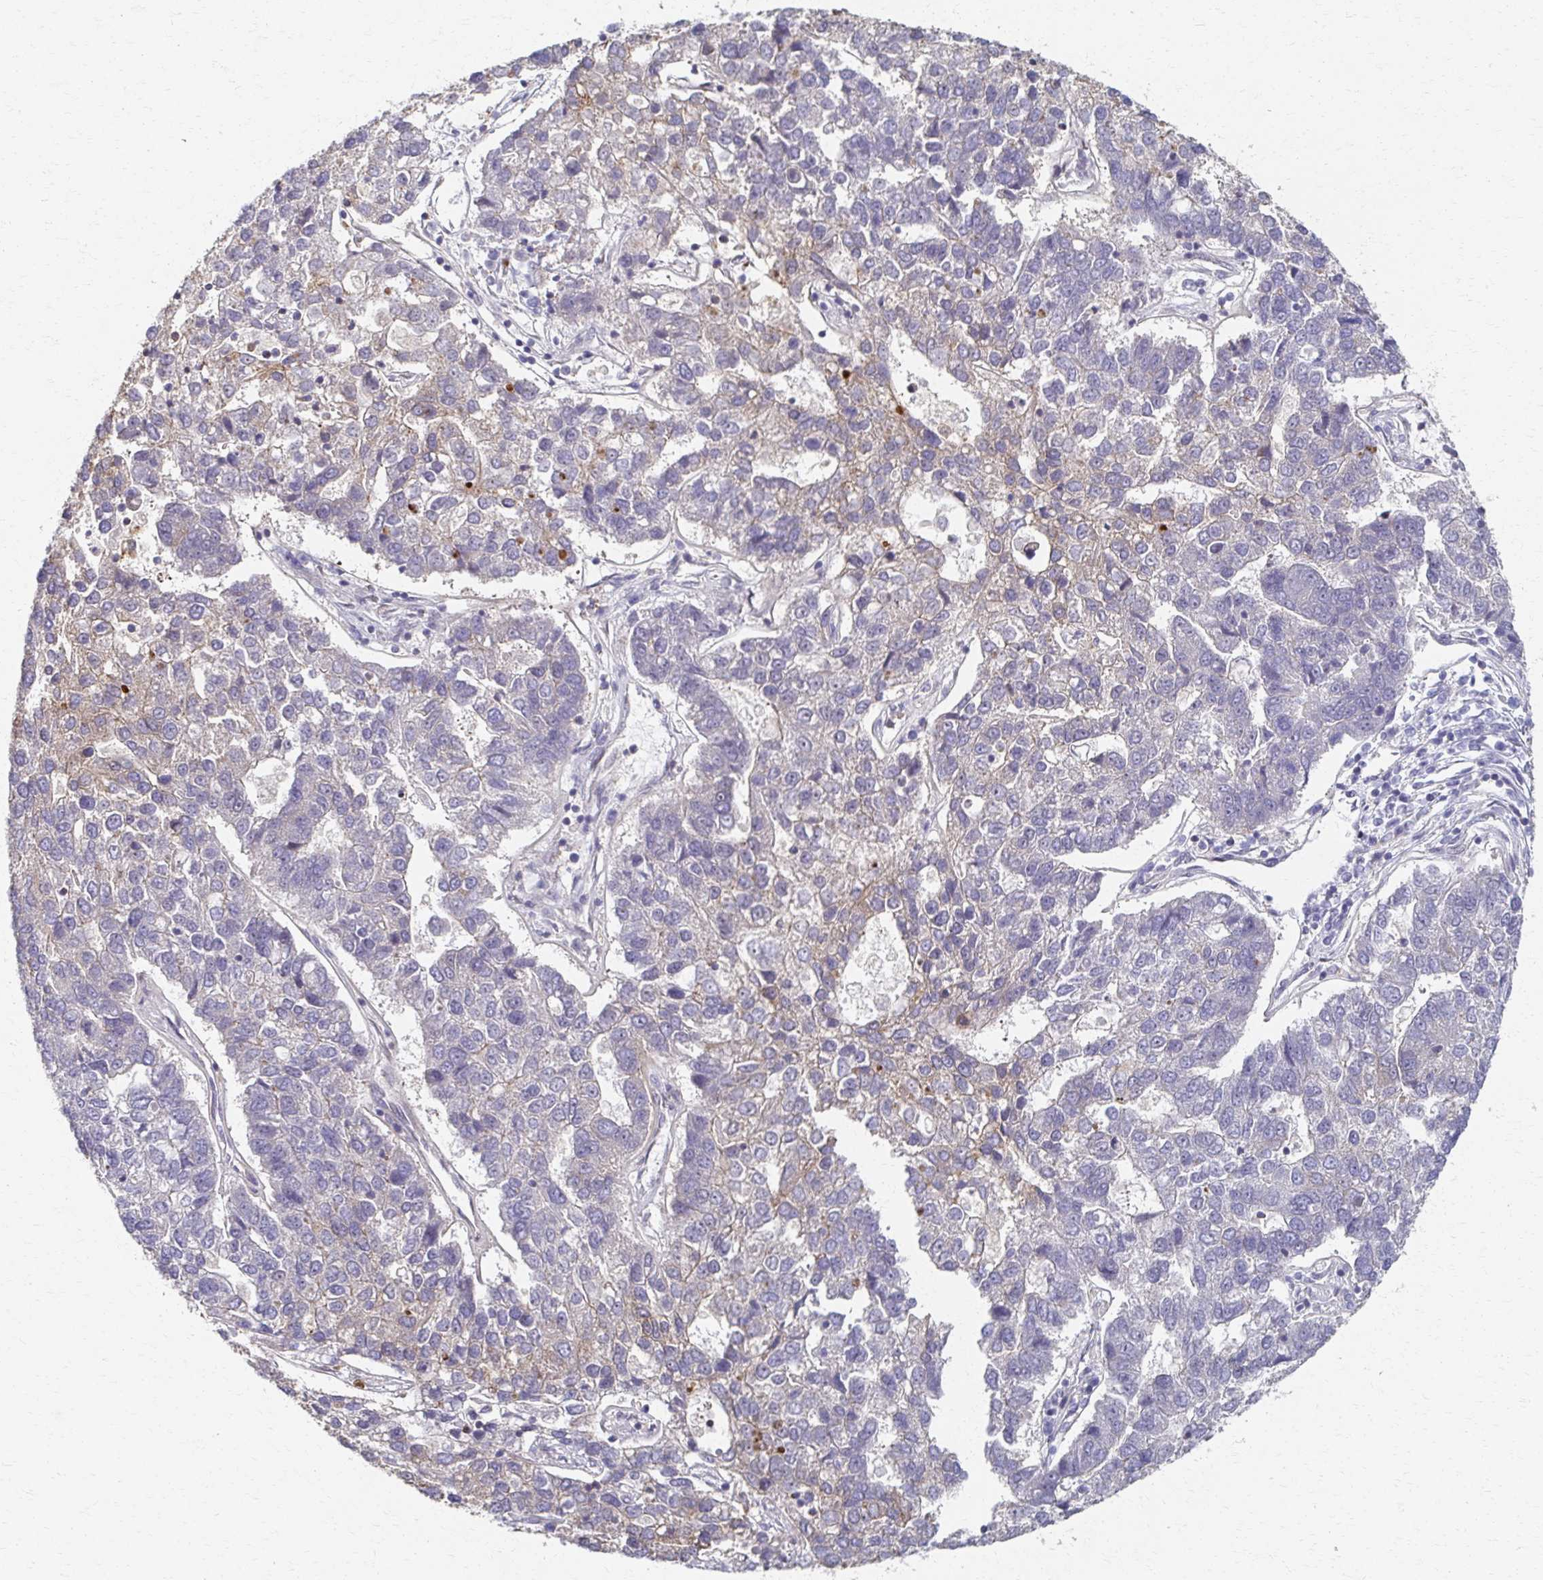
{"staining": {"intensity": "negative", "quantity": "none", "location": "none"}, "tissue": "pancreatic cancer", "cell_type": "Tumor cells", "image_type": "cancer", "snomed": [{"axis": "morphology", "description": "Adenocarcinoma, NOS"}, {"axis": "topography", "description": "Pancreas"}], "caption": "IHC micrograph of human adenocarcinoma (pancreatic) stained for a protein (brown), which displays no positivity in tumor cells.", "gene": "EOLA2", "patient": {"sex": "female", "age": 61}}